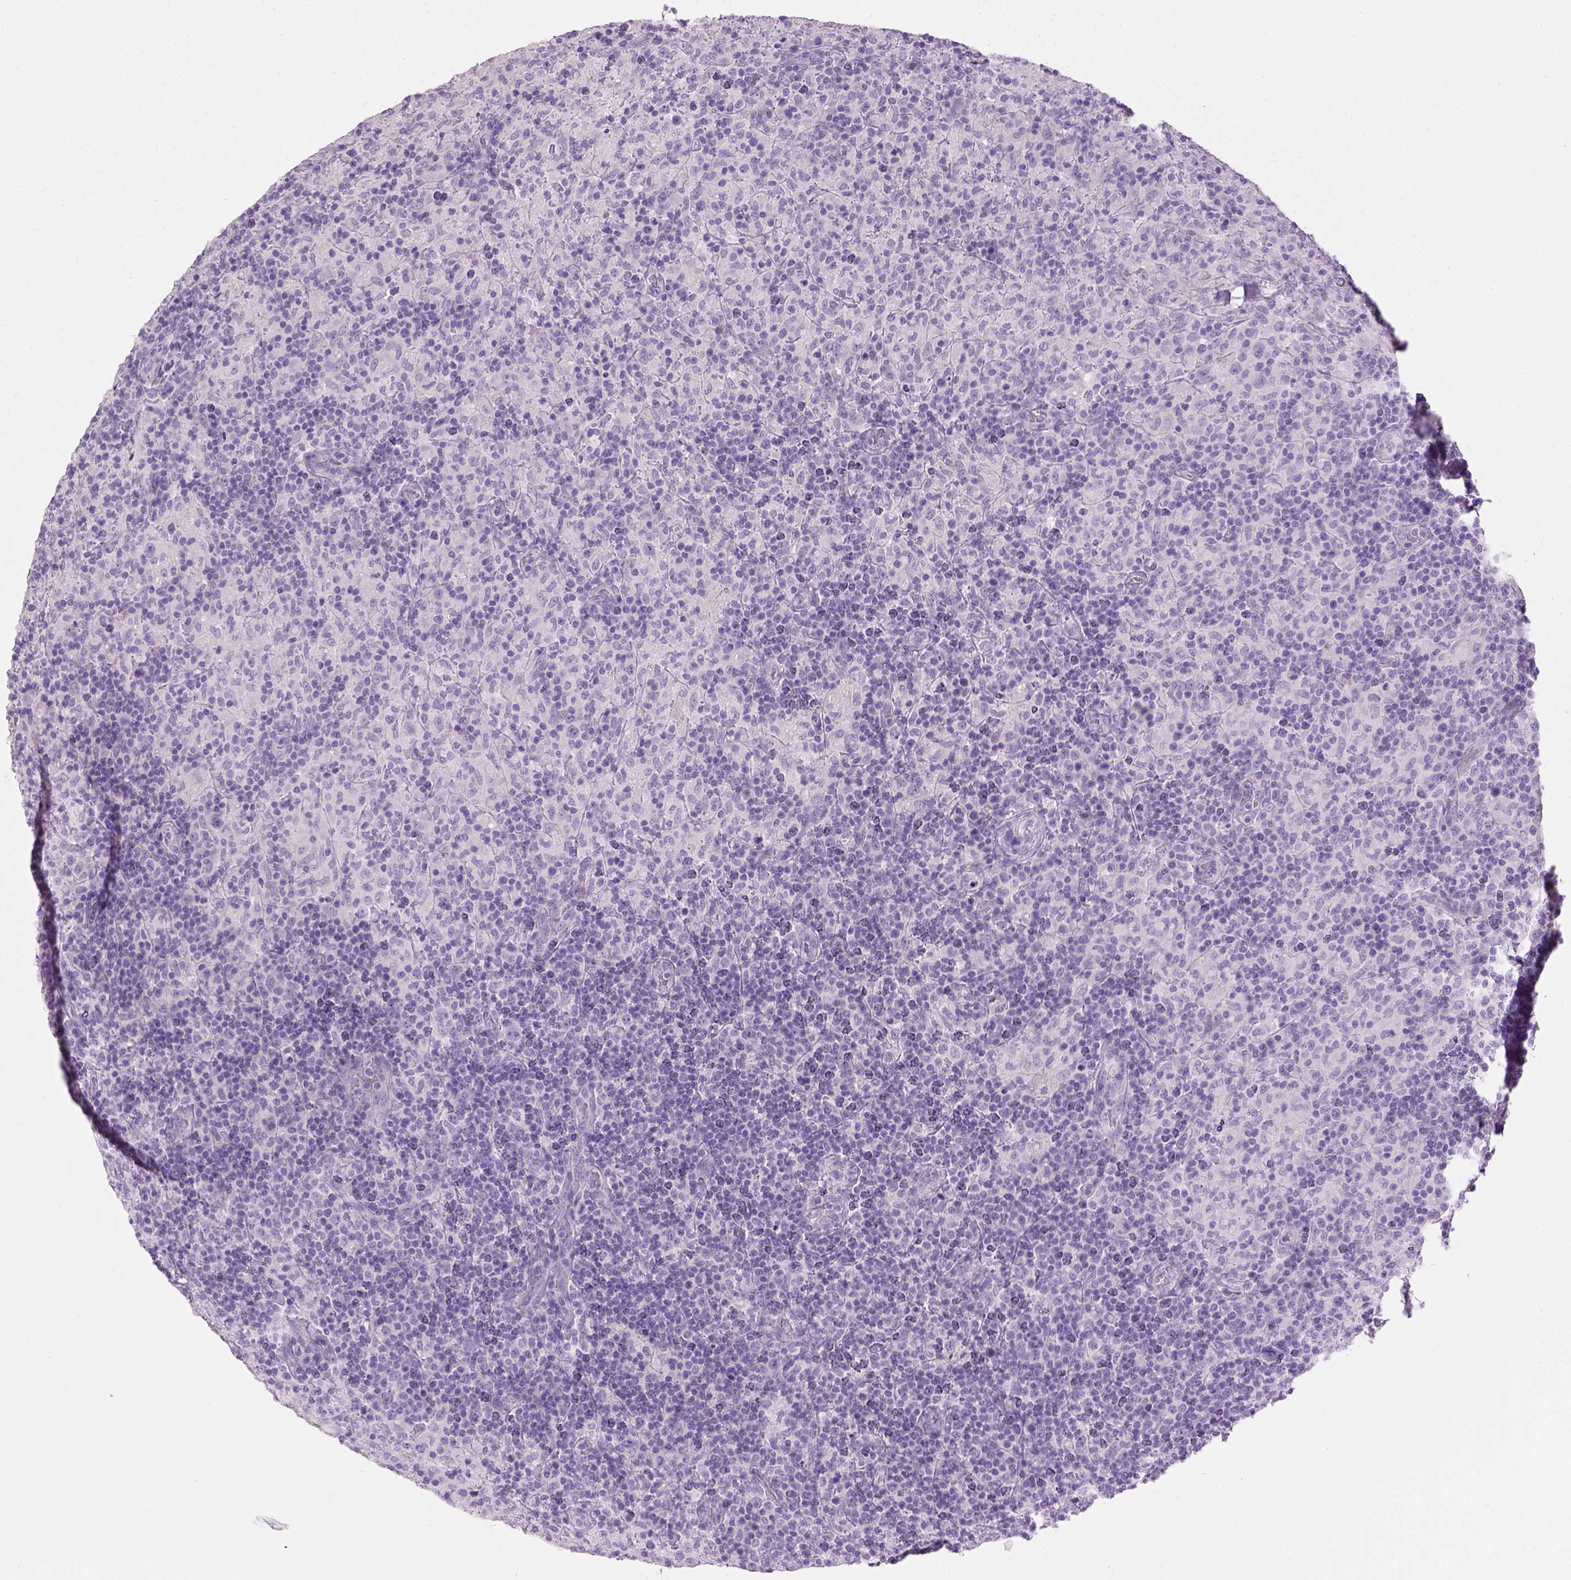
{"staining": {"intensity": "negative", "quantity": "none", "location": "none"}, "tissue": "lymphoma", "cell_type": "Tumor cells", "image_type": "cancer", "snomed": [{"axis": "morphology", "description": "Hodgkin's disease, NOS"}, {"axis": "topography", "description": "Lymph node"}], "caption": "Tumor cells show no significant protein positivity in Hodgkin's disease.", "gene": "CYP24A1", "patient": {"sex": "male", "age": 70}}